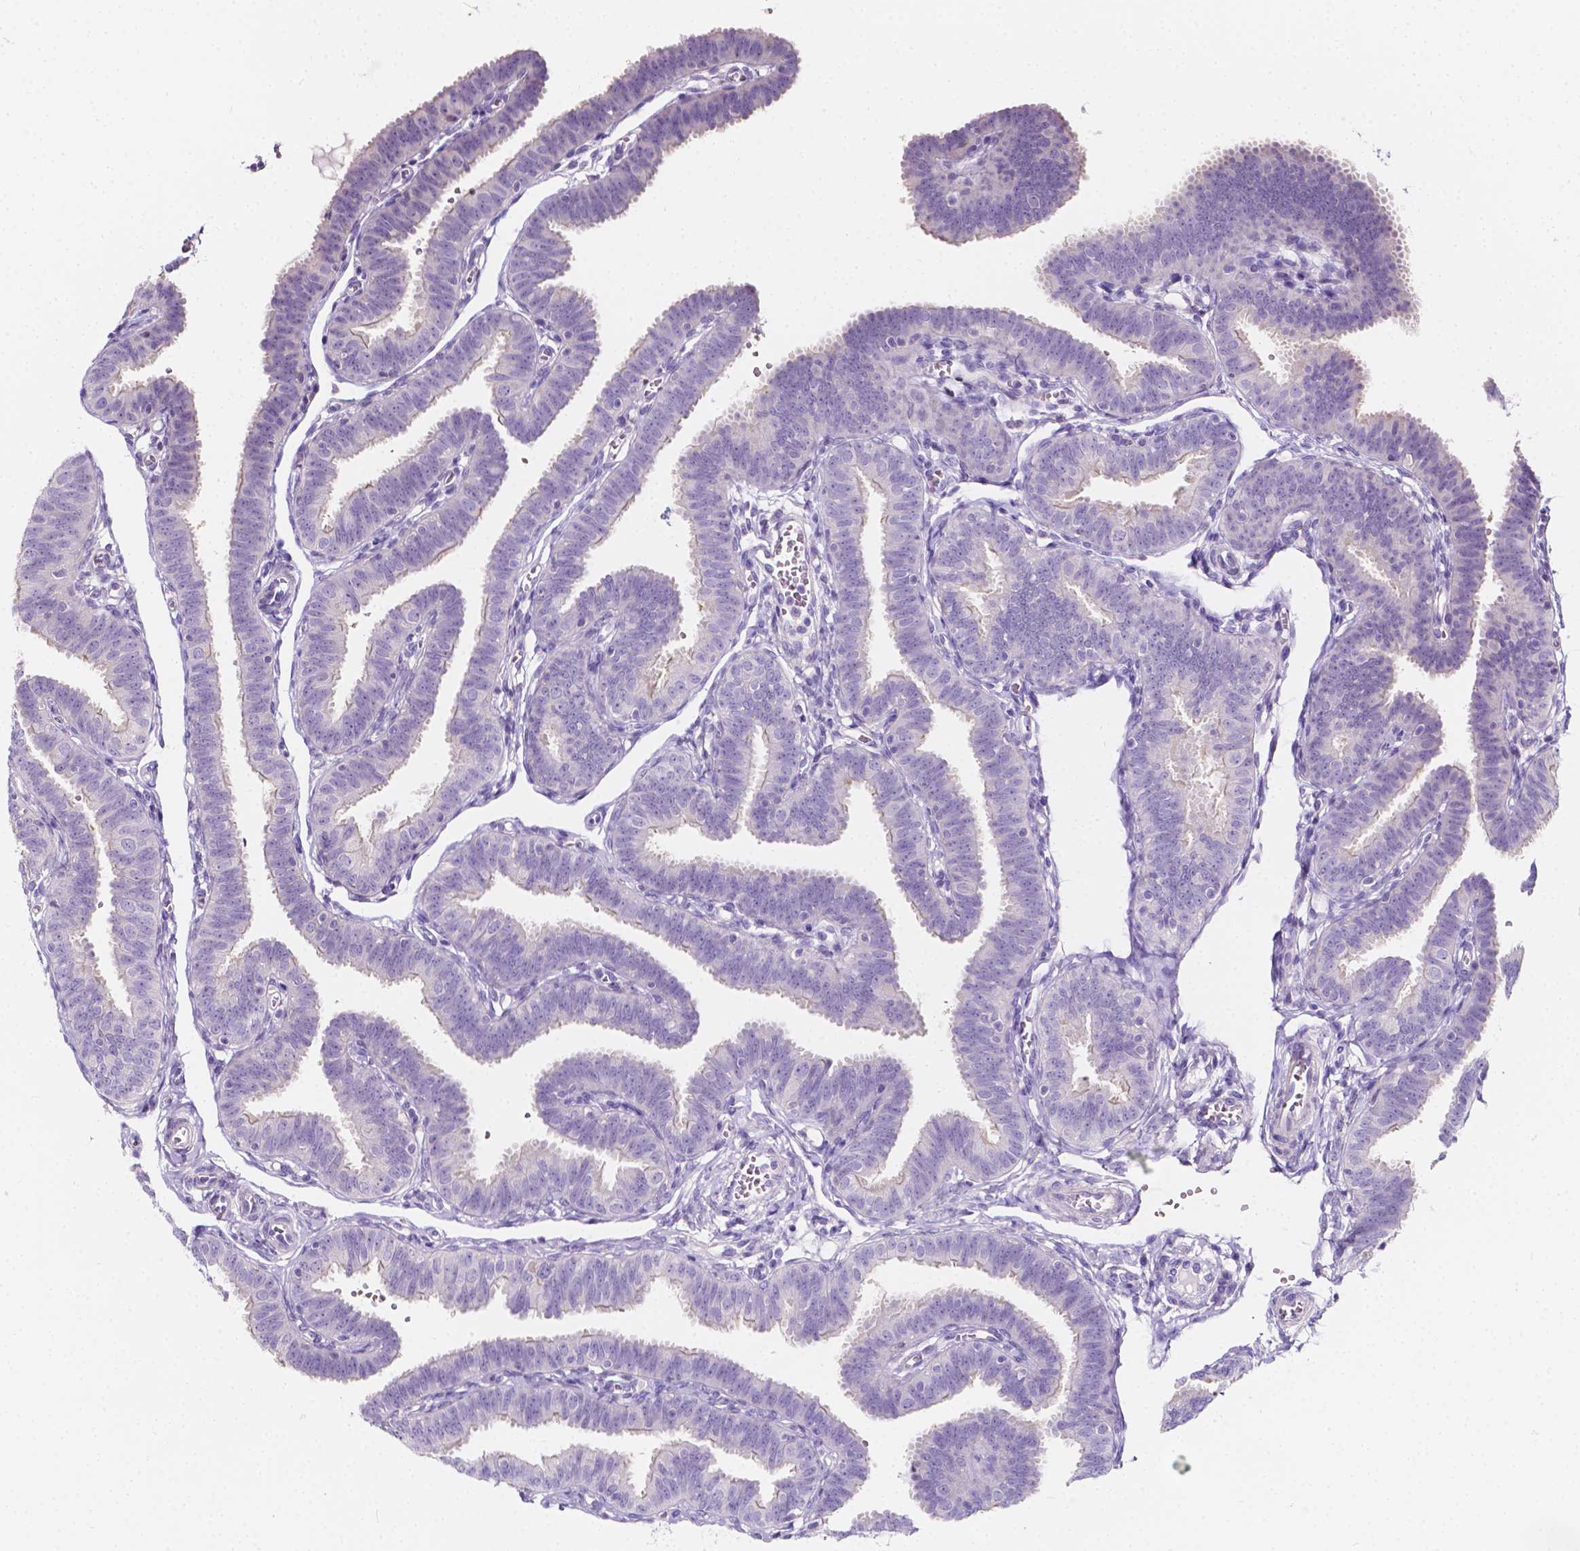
{"staining": {"intensity": "weak", "quantity": "<25%", "location": "cytoplasmic/membranous"}, "tissue": "fallopian tube", "cell_type": "Glandular cells", "image_type": "normal", "snomed": [{"axis": "morphology", "description": "Normal tissue, NOS"}, {"axis": "topography", "description": "Fallopian tube"}], "caption": "IHC micrograph of benign fallopian tube stained for a protein (brown), which reveals no staining in glandular cells. (DAB (3,3'-diaminobenzidine) immunohistochemistry visualized using brightfield microscopy, high magnification).", "gene": "CLSTN2", "patient": {"sex": "female", "age": 25}}